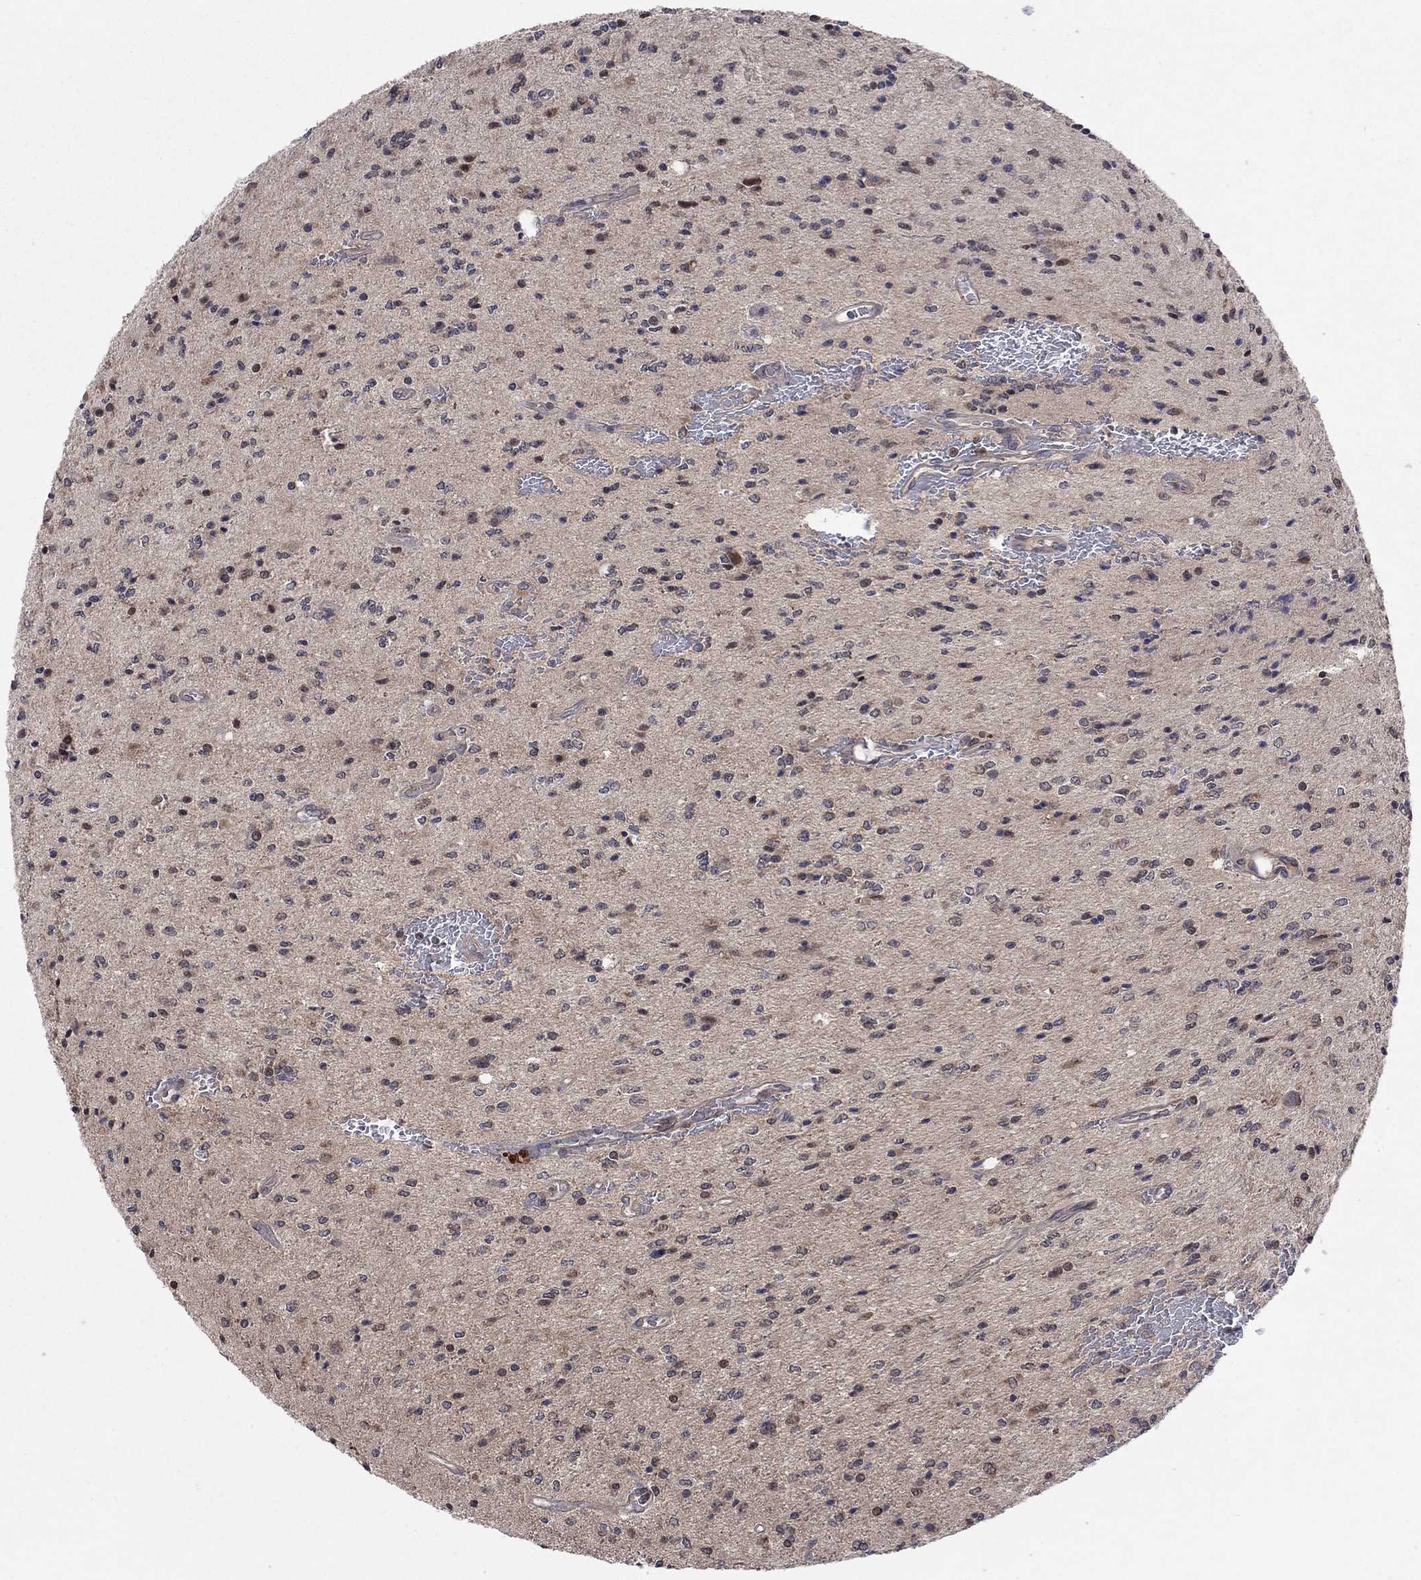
{"staining": {"intensity": "moderate", "quantity": "<25%", "location": "nuclear"}, "tissue": "glioma", "cell_type": "Tumor cells", "image_type": "cancer", "snomed": [{"axis": "morphology", "description": "Glioma, malignant, Low grade"}, {"axis": "topography", "description": "Brain"}], "caption": "This micrograph reveals immunohistochemistry staining of human glioma, with low moderate nuclear expression in about <25% of tumor cells.", "gene": "IAH1", "patient": {"sex": "male", "age": 67}}